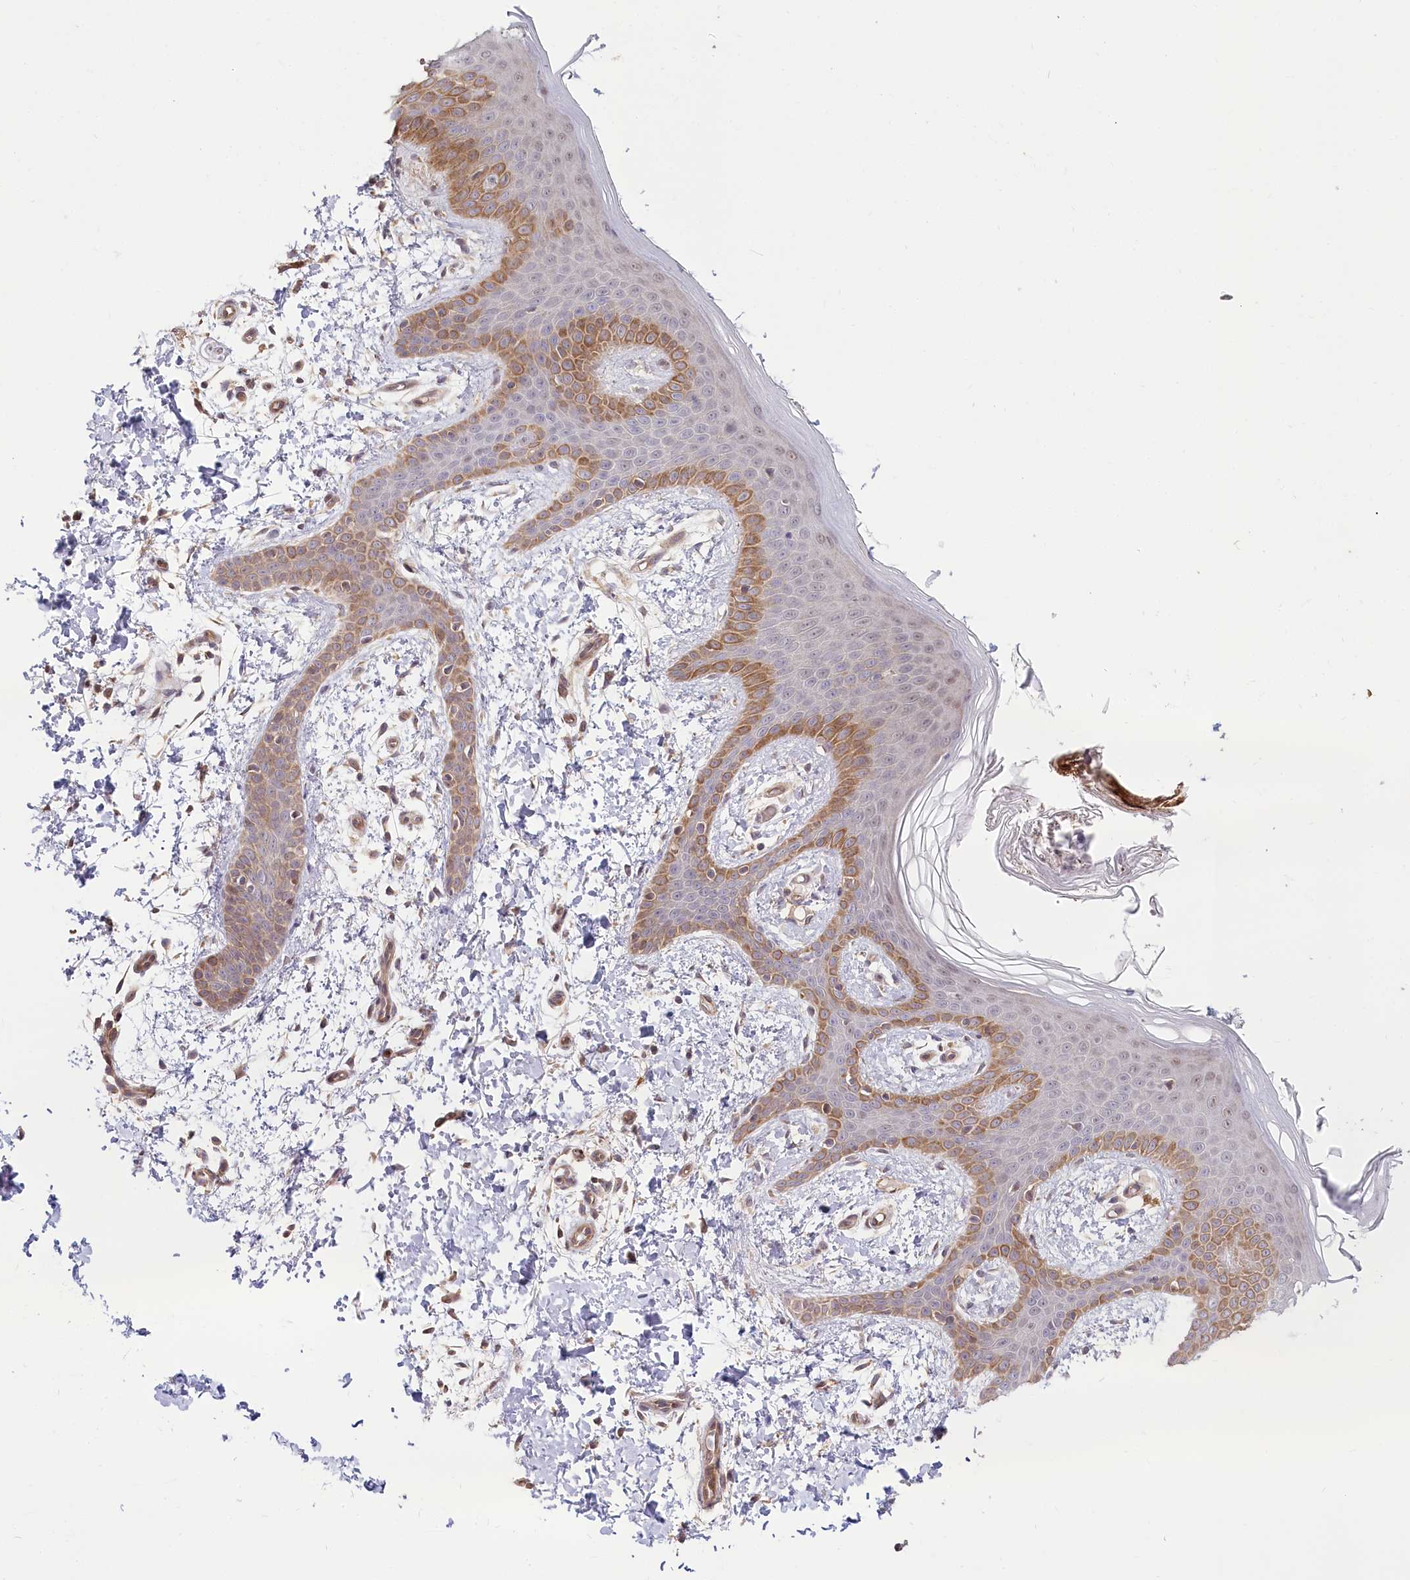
{"staining": {"intensity": "weak", "quantity": ">75%", "location": "cytoplasmic/membranous"}, "tissue": "skin", "cell_type": "Fibroblasts", "image_type": "normal", "snomed": [{"axis": "morphology", "description": "Normal tissue, NOS"}, {"axis": "topography", "description": "Skin"}], "caption": "Immunohistochemistry (IHC) micrograph of normal skin stained for a protein (brown), which reveals low levels of weak cytoplasmic/membranous expression in about >75% of fibroblasts.", "gene": "CEP70", "patient": {"sex": "male", "age": 36}}